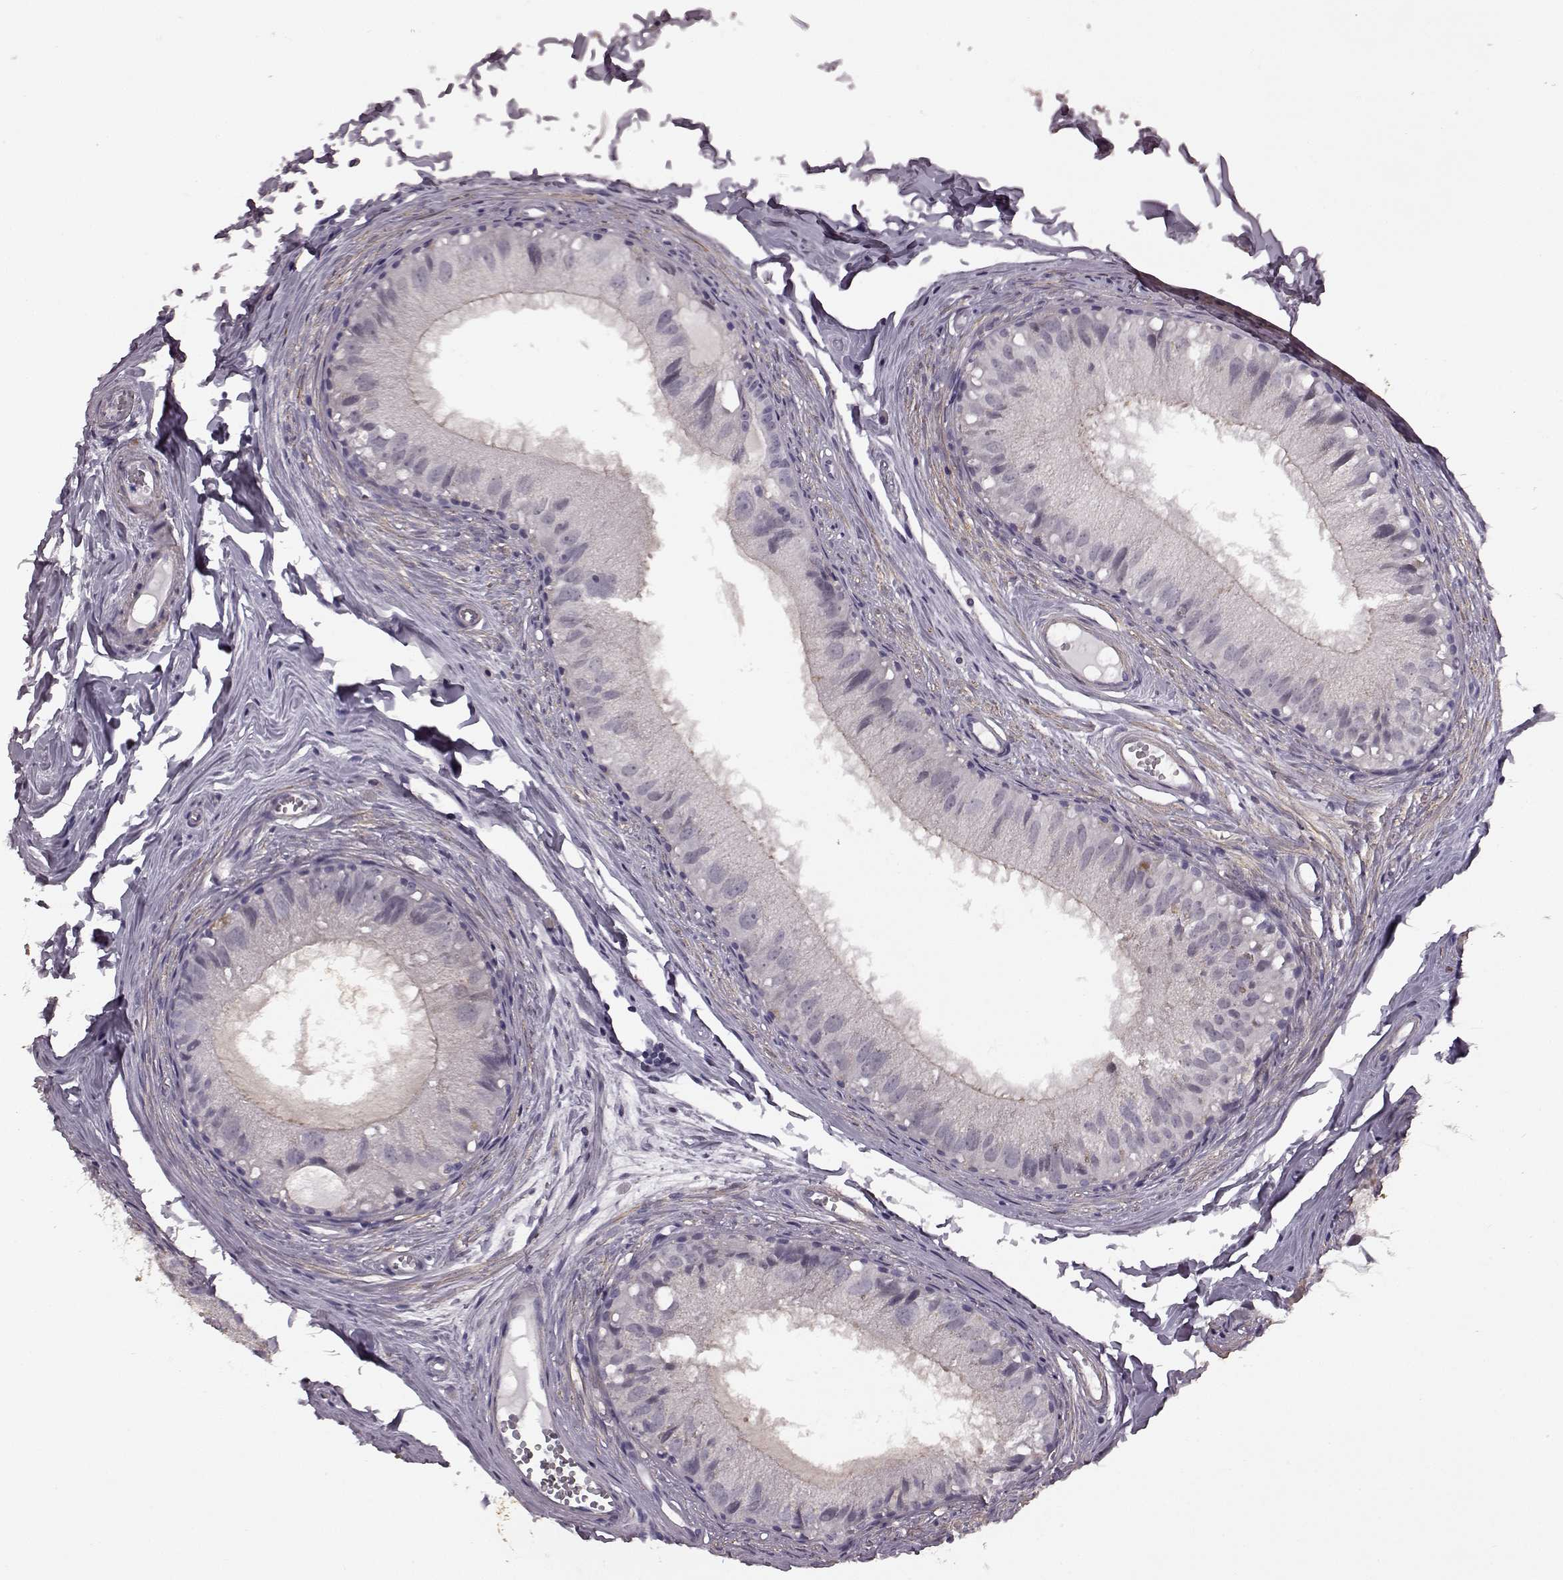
{"staining": {"intensity": "negative", "quantity": "none", "location": "none"}, "tissue": "epididymis", "cell_type": "Glandular cells", "image_type": "normal", "snomed": [{"axis": "morphology", "description": "Normal tissue, NOS"}, {"axis": "topography", "description": "Epididymis"}], "caption": "Epididymis stained for a protein using IHC demonstrates no staining glandular cells.", "gene": "SLCO3A1", "patient": {"sex": "male", "age": 45}}